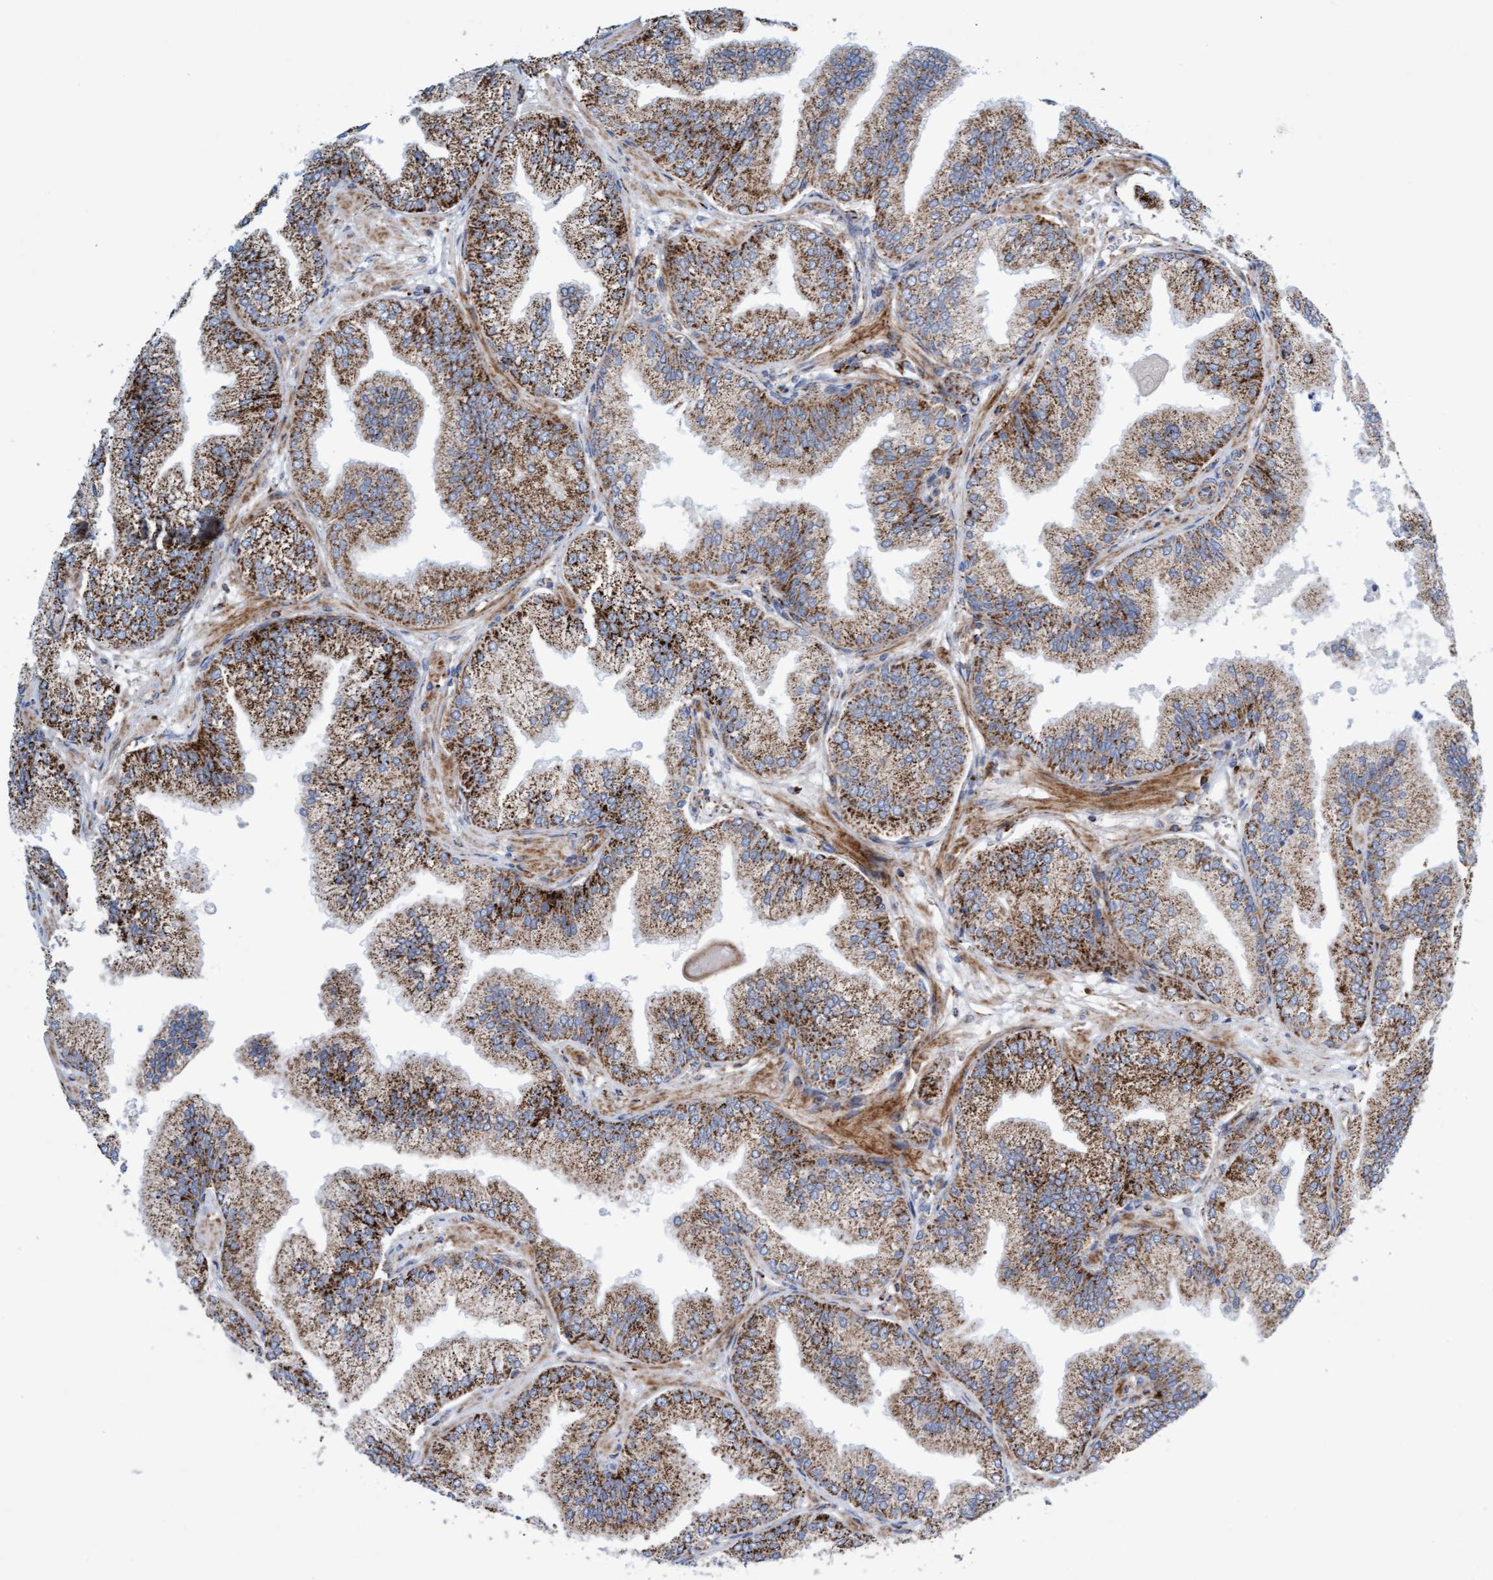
{"staining": {"intensity": "strong", "quantity": "25%-75%", "location": "cytoplasmic/membranous"}, "tissue": "prostate cancer", "cell_type": "Tumor cells", "image_type": "cancer", "snomed": [{"axis": "morphology", "description": "Adenocarcinoma, Low grade"}, {"axis": "topography", "description": "Prostate"}], "caption": "A histopathology image showing strong cytoplasmic/membranous staining in approximately 25%-75% of tumor cells in adenocarcinoma (low-grade) (prostate), as visualized by brown immunohistochemical staining.", "gene": "GGTA1", "patient": {"sex": "male", "age": 52}}